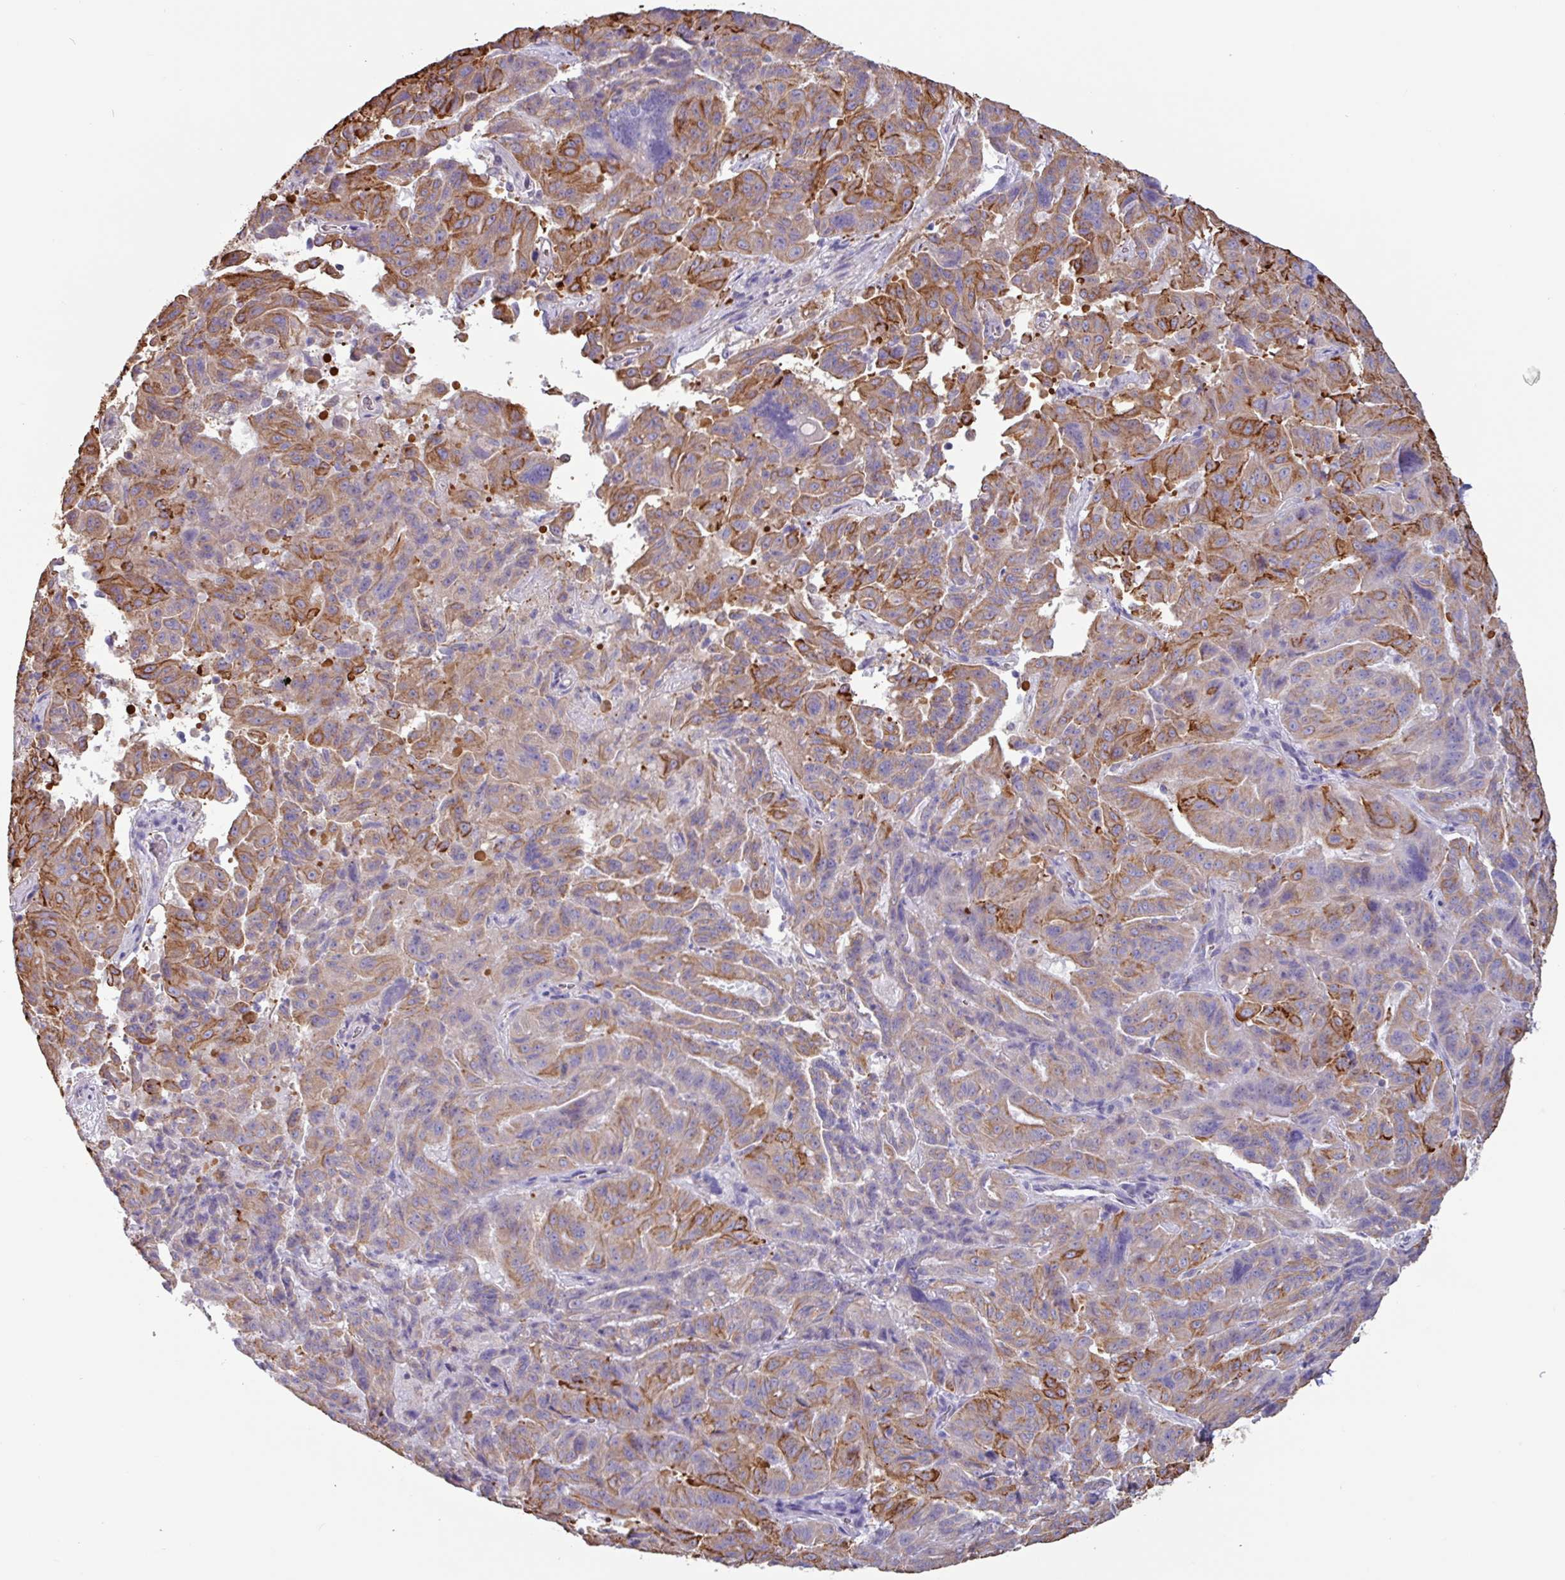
{"staining": {"intensity": "moderate", "quantity": ">75%", "location": "cytoplasmic/membranous"}, "tissue": "pancreatic cancer", "cell_type": "Tumor cells", "image_type": "cancer", "snomed": [{"axis": "morphology", "description": "Adenocarcinoma, NOS"}, {"axis": "topography", "description": "Pancreas"}], "caption": "DAB immunohistochemical staining of pancreatic cancer (adenocarcinoma) reveals moderate cytoplasmic/membranous protein expression in approximately >75% of tumor cells. (Stains: DAB in brown, nuclei in blue, Microscopy: brightfield microscopy at high magnification).", "gene": "CAMK1", "patient": {"sex": "male", "age": 63}}